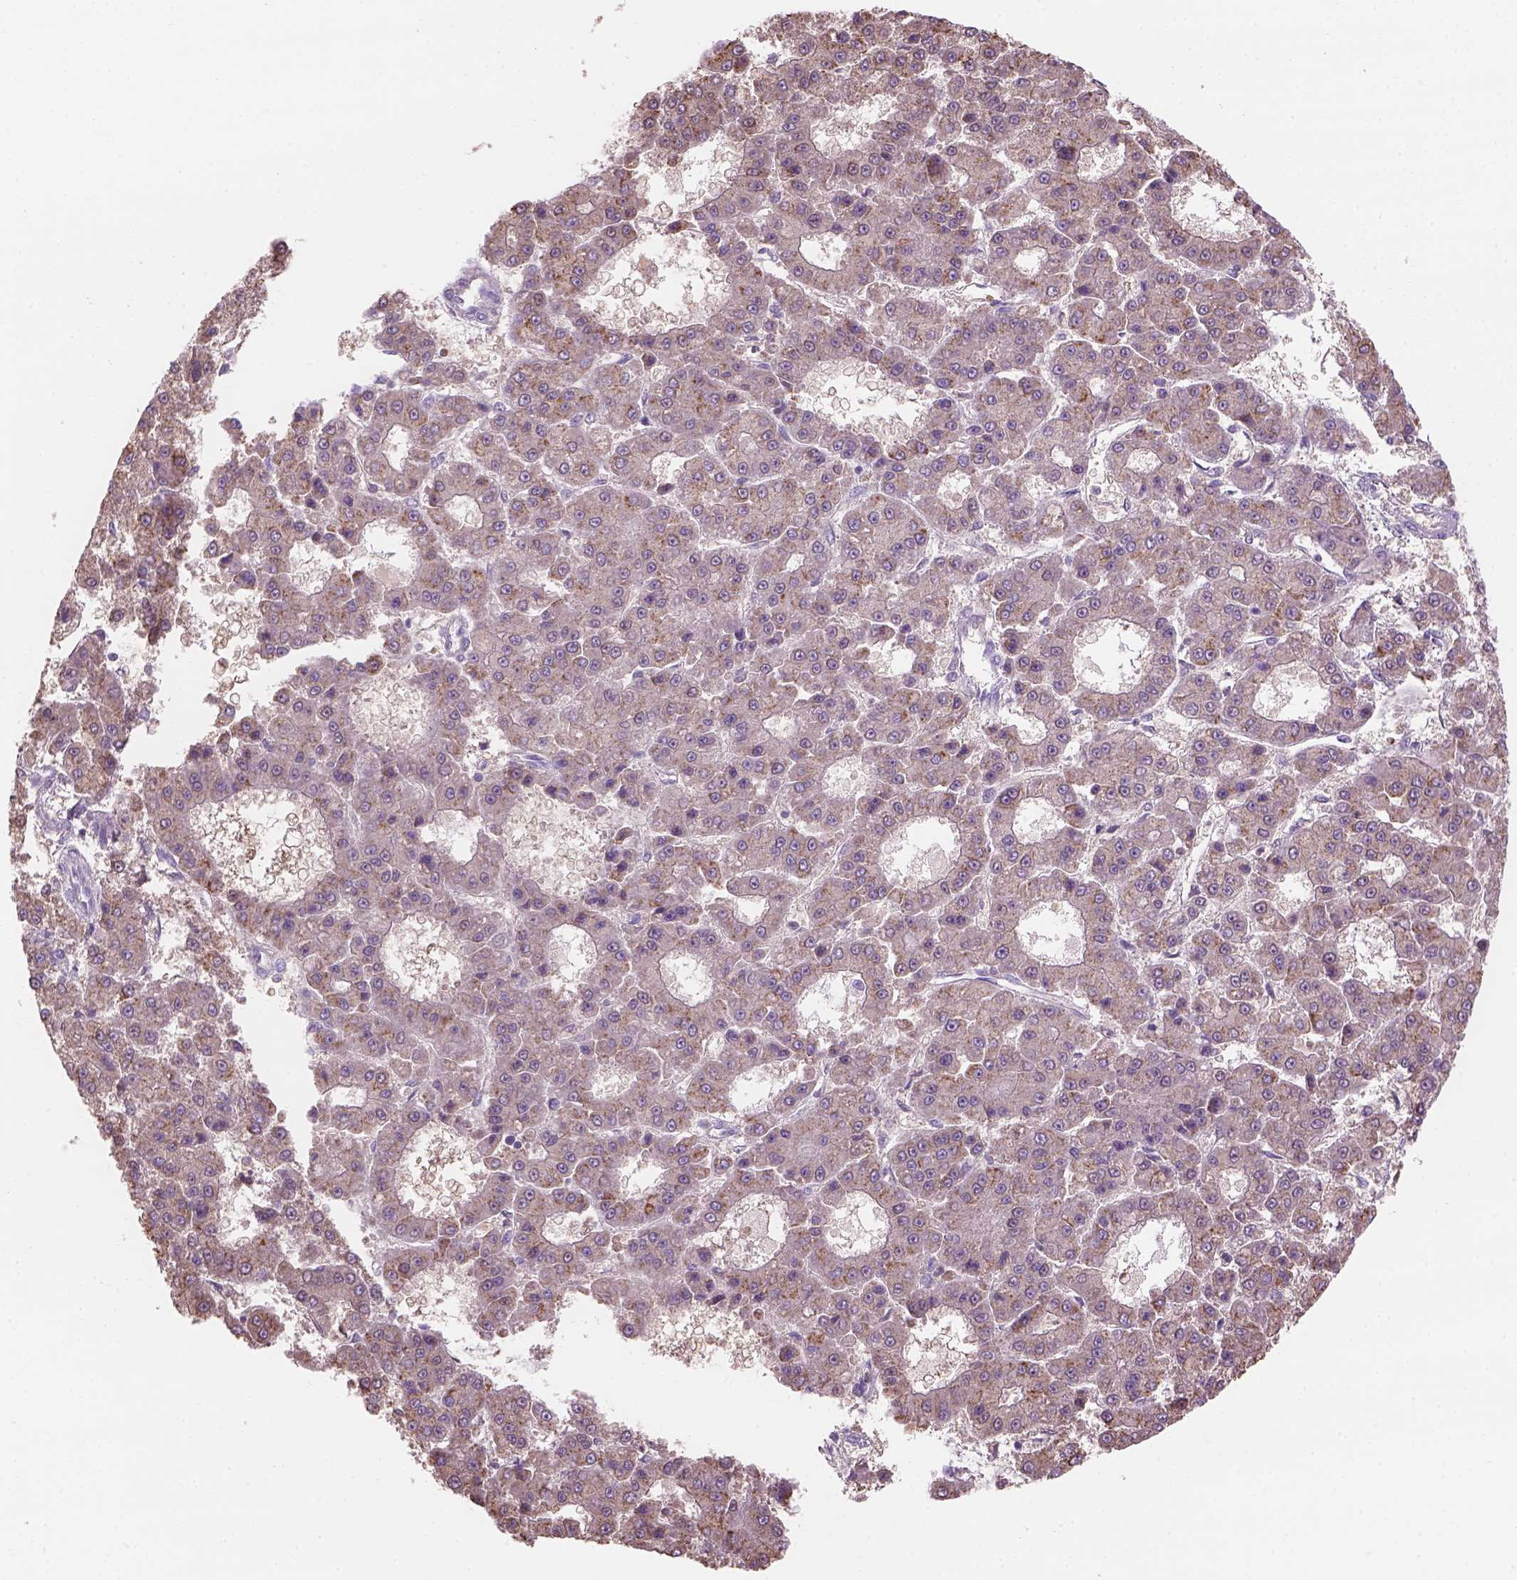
{"staining": {"intensity": "moderate", "quantity": "<25%", "location": "cytoplasmic/membranous"}, "tissue": "liver cancer", "cell_type": "Tumor cells", "image_type": "cancer", "snomed": [{"axis": "morphology", "description": "Carcinoma, Hepatocellular, NOS"}, {"axis": "topography", "description": "Liver"}], "caption": "A brown stain highlights moderate cytoplasmic/membranous staining of a protein in liver cancer tumor cells.", "gene": "CD84", "patient": {"sex": "male", "age": 70}}